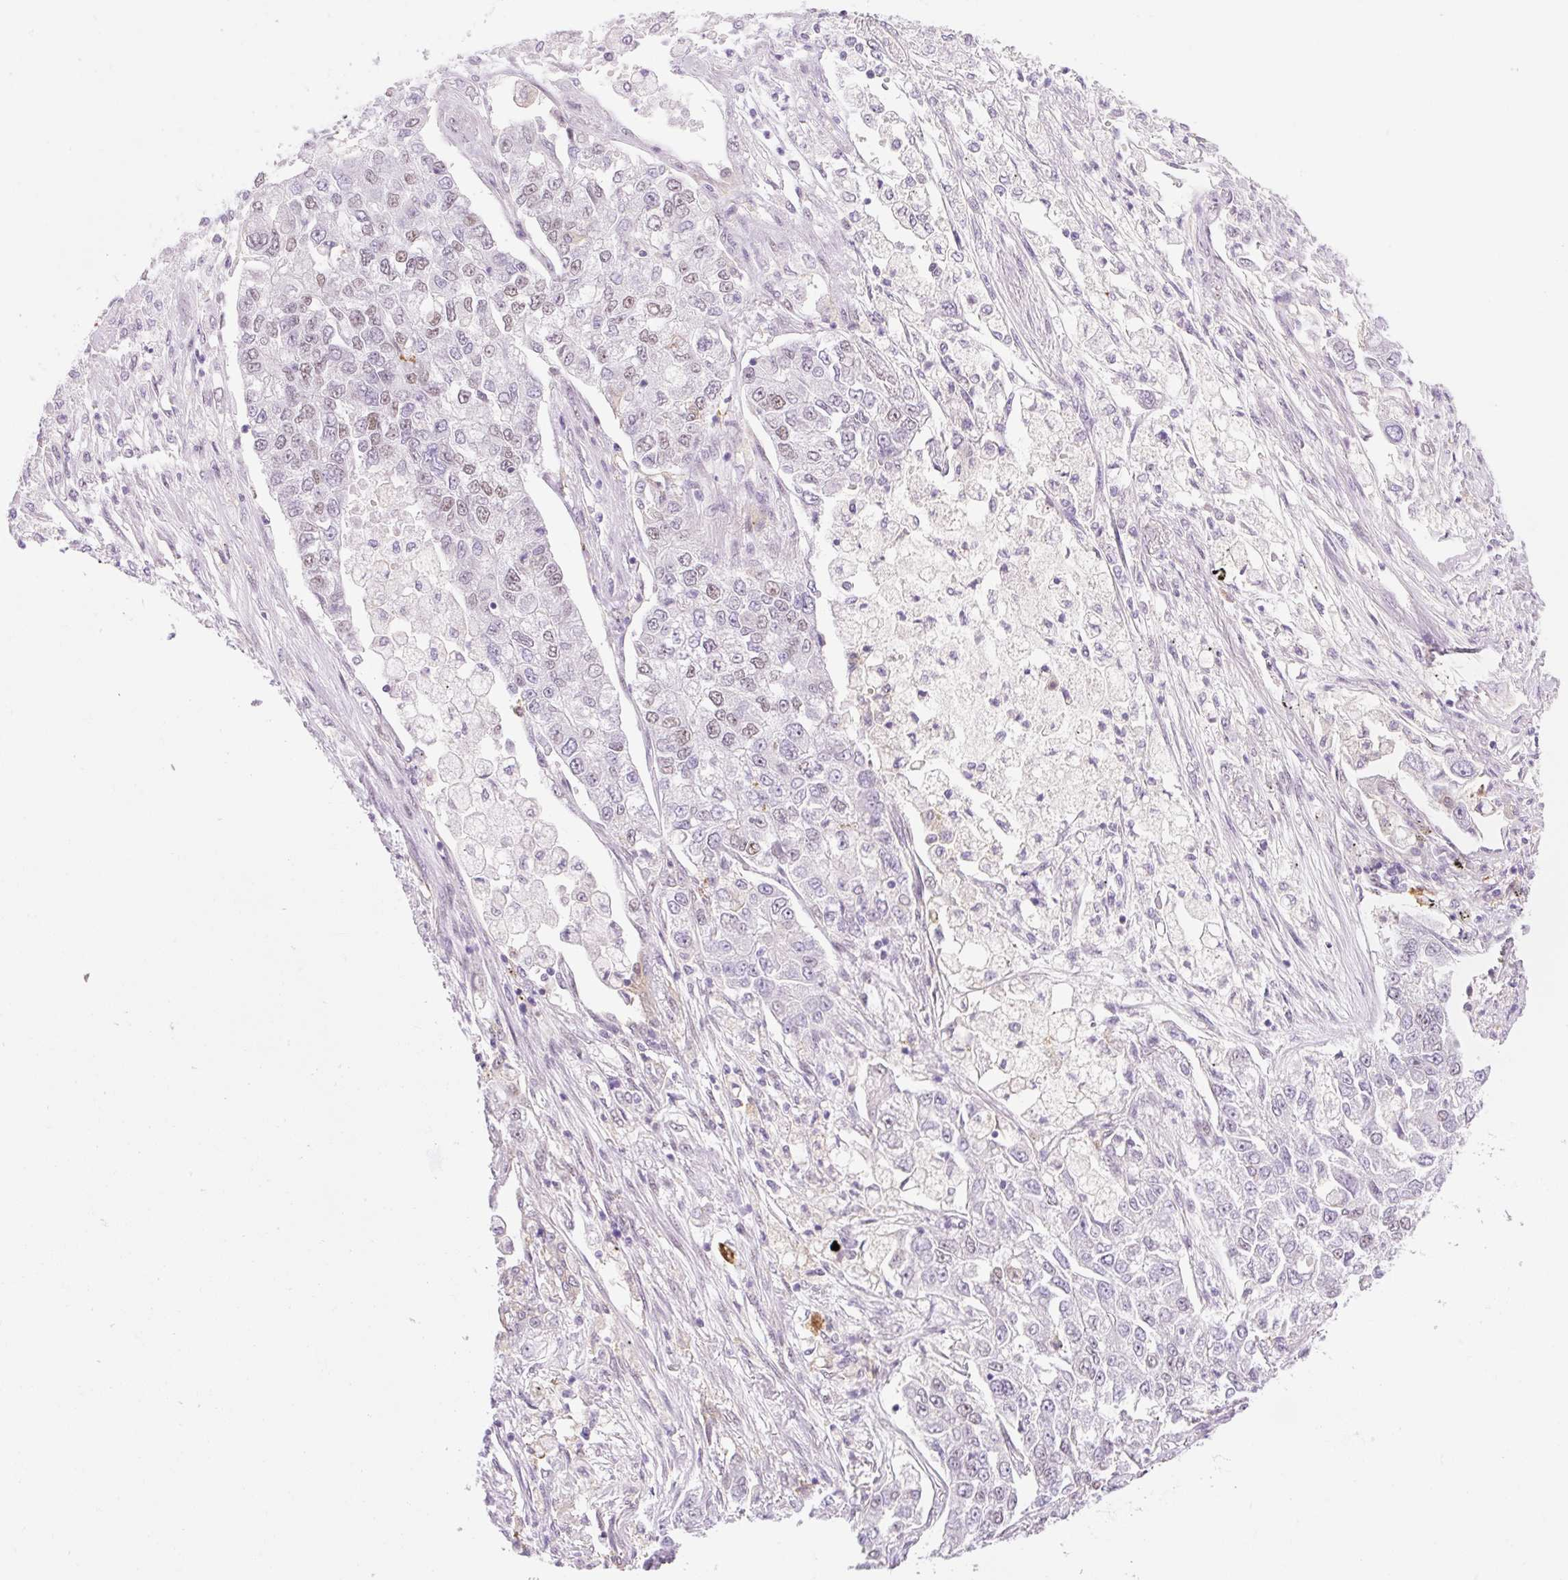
{"staining": {"intensity": "weak", "quantity": "25%-75%", "location": "nuclear"}, "tissue": "lung cancer", "cell_type": "Tumor cells", "image_type": "cancer", "snomed": [{"axis": "morphology", "description": "Adenocarcinoma, NOS"}, {"axis": "topography", "description": "Lung"}], "caption": "Brown immunohistochemical staining in lung cancer reveals weak nuclear positivity in about 25%-75% of tumor cells.", "gene": "PALM3", "patient": {"sex": "male", "age": 49}}